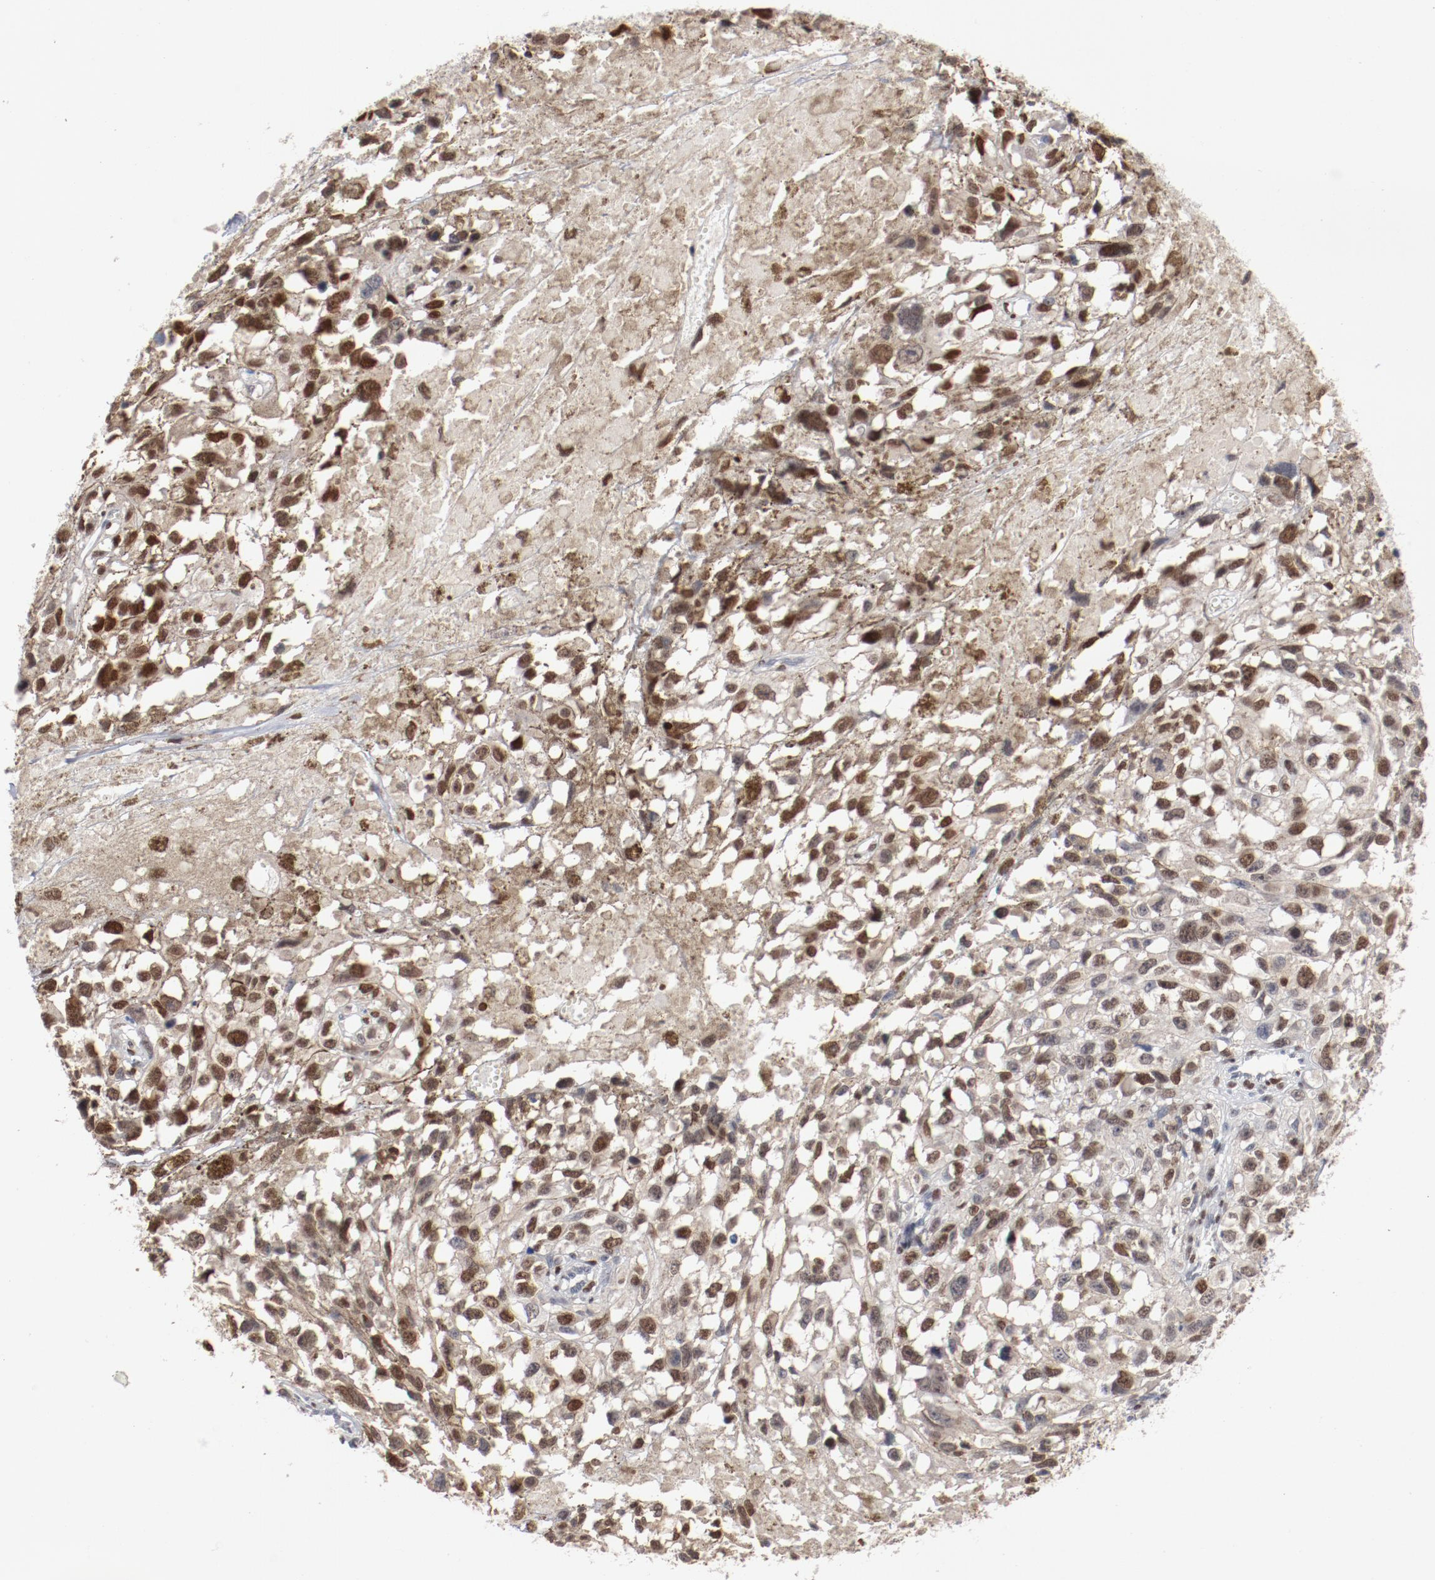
{"staining": {"intensity": "moderate", "quantity": ">75%", "location": "nuclear"}, "tissue": "melanoma", "cell_type": "Tumor cells", "image_type": "cancer", "snomed": [{"axis": "morphology", "description": "Malignant melanoma, Metastatic site"}, {"axis": "topography", "description": "Lymph node"}], "caption": "There is medium levels of moderate nuclear staining in tumor cells of melanoma, as demonstrated by immunohistochemical staining (brown color).", "gene": "ZEB2", "patient": {"sex": "male", "age": 59}}